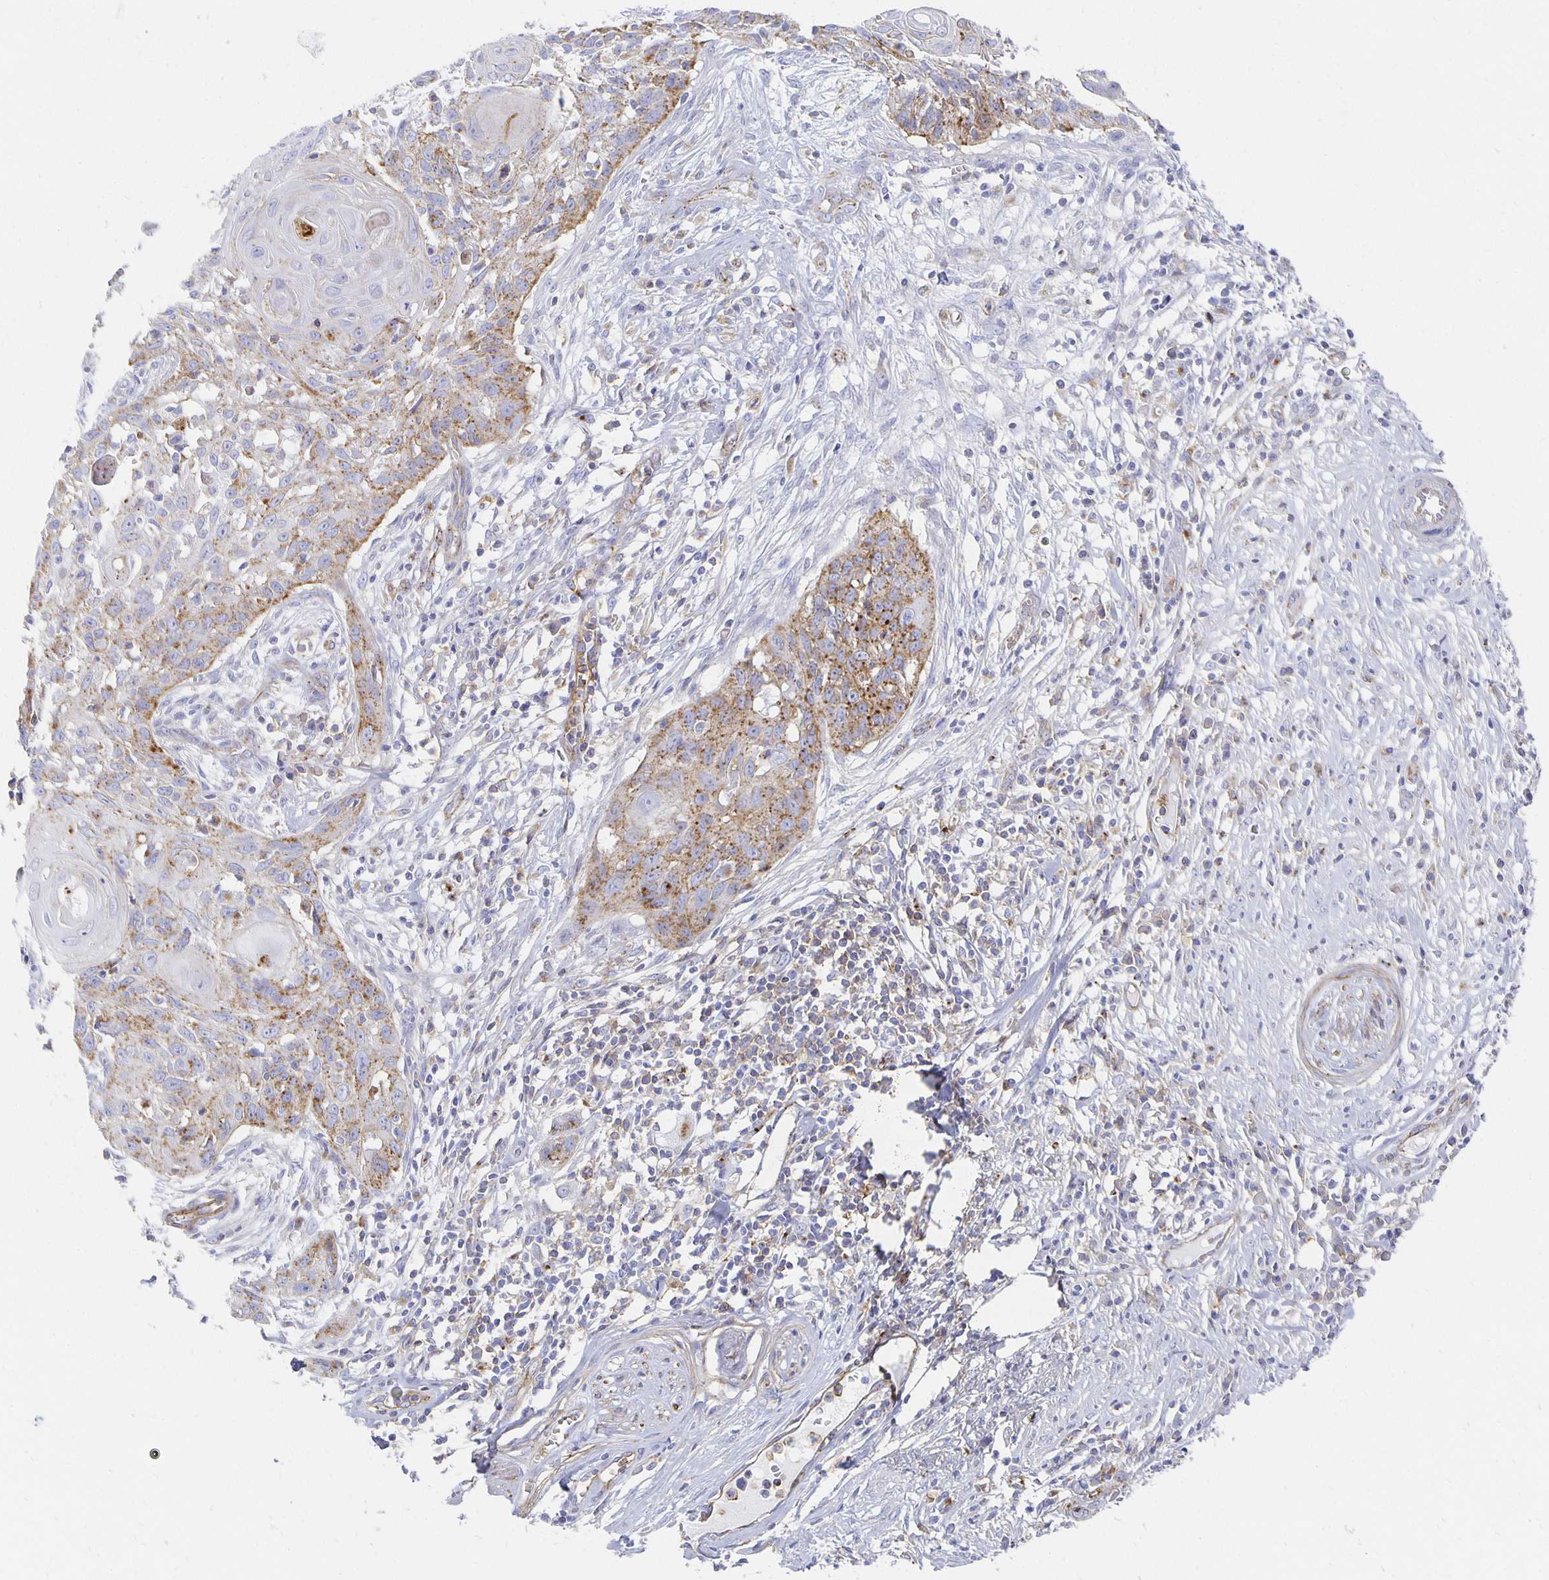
{"staining": {"intensity": "moderate", "quantity": ">75%", "location": "cytoplasmic/membranous"}, "tissue": "skin cancer", "cell_type": "Tumor cells", "image_type": "cancer", "snomed": [{"axis": "morphology", "description": "Squamous cell carcinoma, NOS"}, {"axis": "topography", "description": "Skin"}, {"axis": "topography", "description": "Vulva"}], "caption": "Moderate cytoplasmic/membranous staining for a protein is present in approximately >75% of tumor cells of skin cancer using immunohistochemistry.", "gene": "TAAR1", "patient": {"sex": "female", "age": 83}}